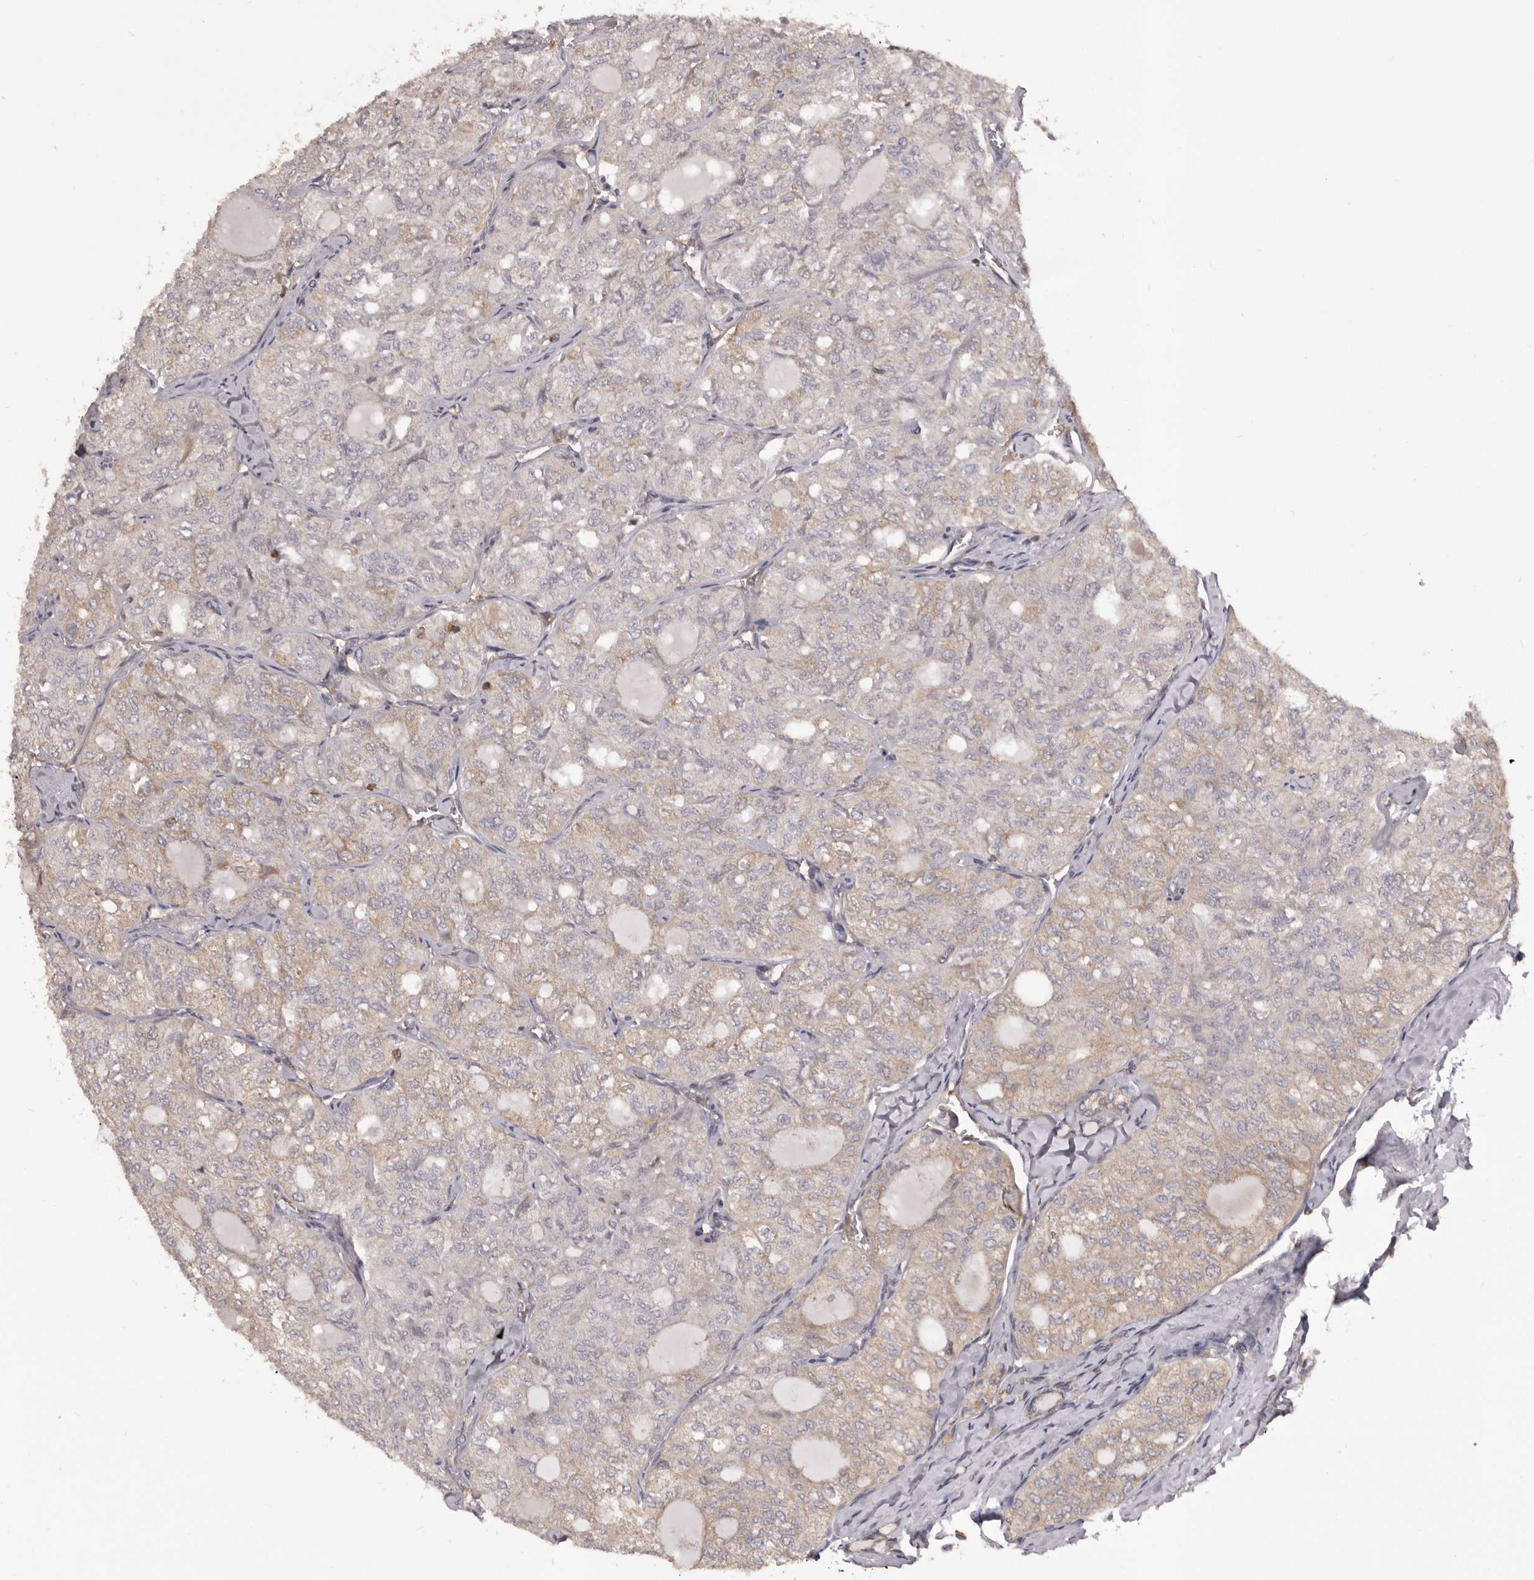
{"staining": {"intensity": "negative", "quantity": "none", "location": "none"}, "tissue": "thyroid cancer", "cell_type": "Tumor cells", "image_type": "cancer", "snomed": [{"axis": "morphology", "description": "Follicular adenoma carcinoma, NOS"}, {"axis": "topography", "description": "Thyroid gland"}], "caption": "Immunohistochemistry (IHC) photomicrograph of neoplastic tissue: thyroid cancer (follicular adenoma carcinoma) stained with DAB shows no significant protein staining in tumor cells.", "gene": "HBS1L", "patient": {"sex": "male", "age": 75}}